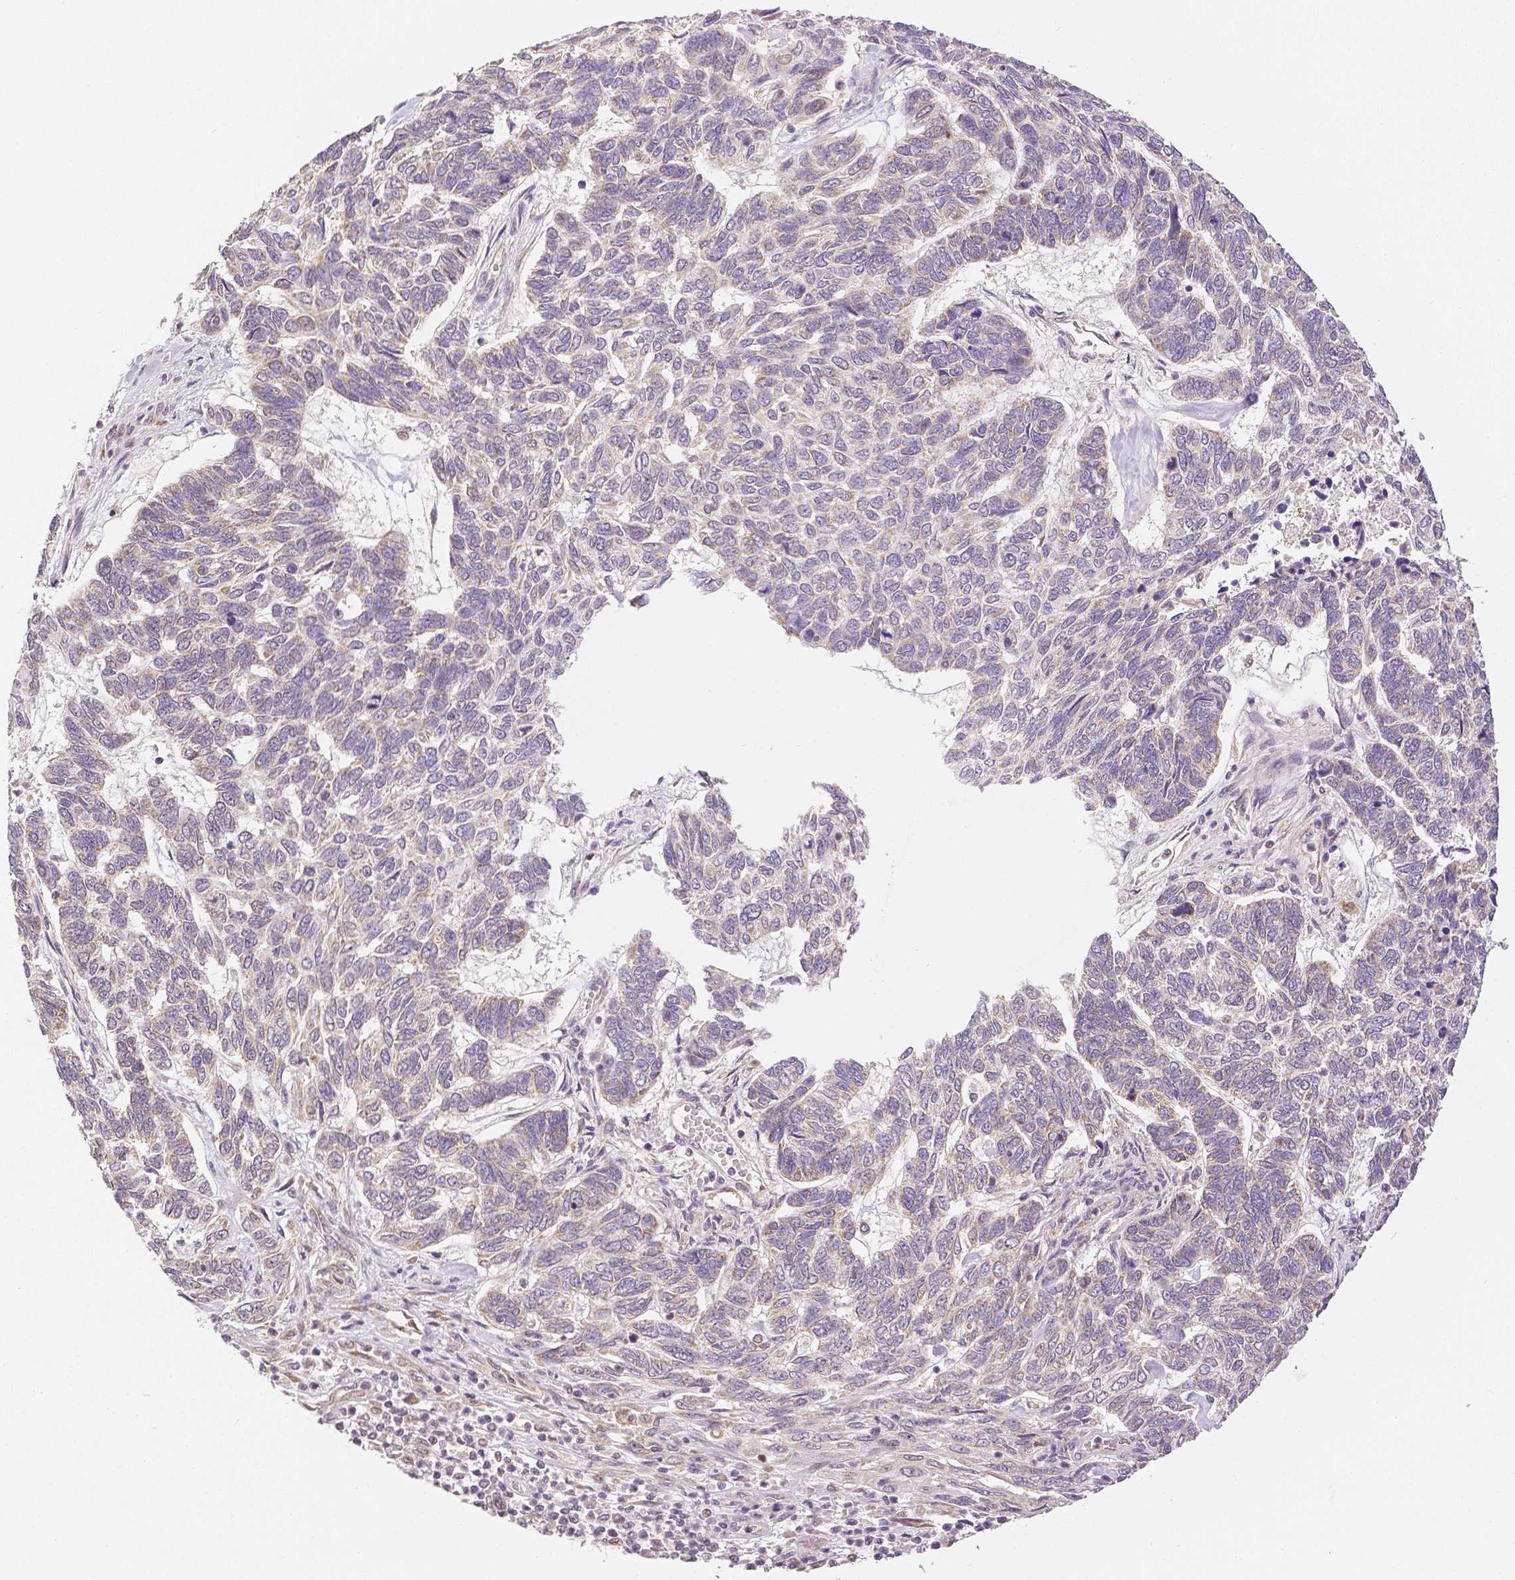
{"staining": {"intensity": "weak", "quantity": "<25%", "location": "nuclear"}, "tissue": "skin cancer", "cell_type": "Tumor cells", "image_type": "cancer", "snomed": [{"axis": "morphology", "description": "Basal cell carcinoma"}, {"axis": "topography", "description": "Skin"}], "caption": "The photomicrograph displays no significant expression in tumor cells of skin cancer.", "gene": "RHOT1", "patient": {"sex": "female", "age": 65}}